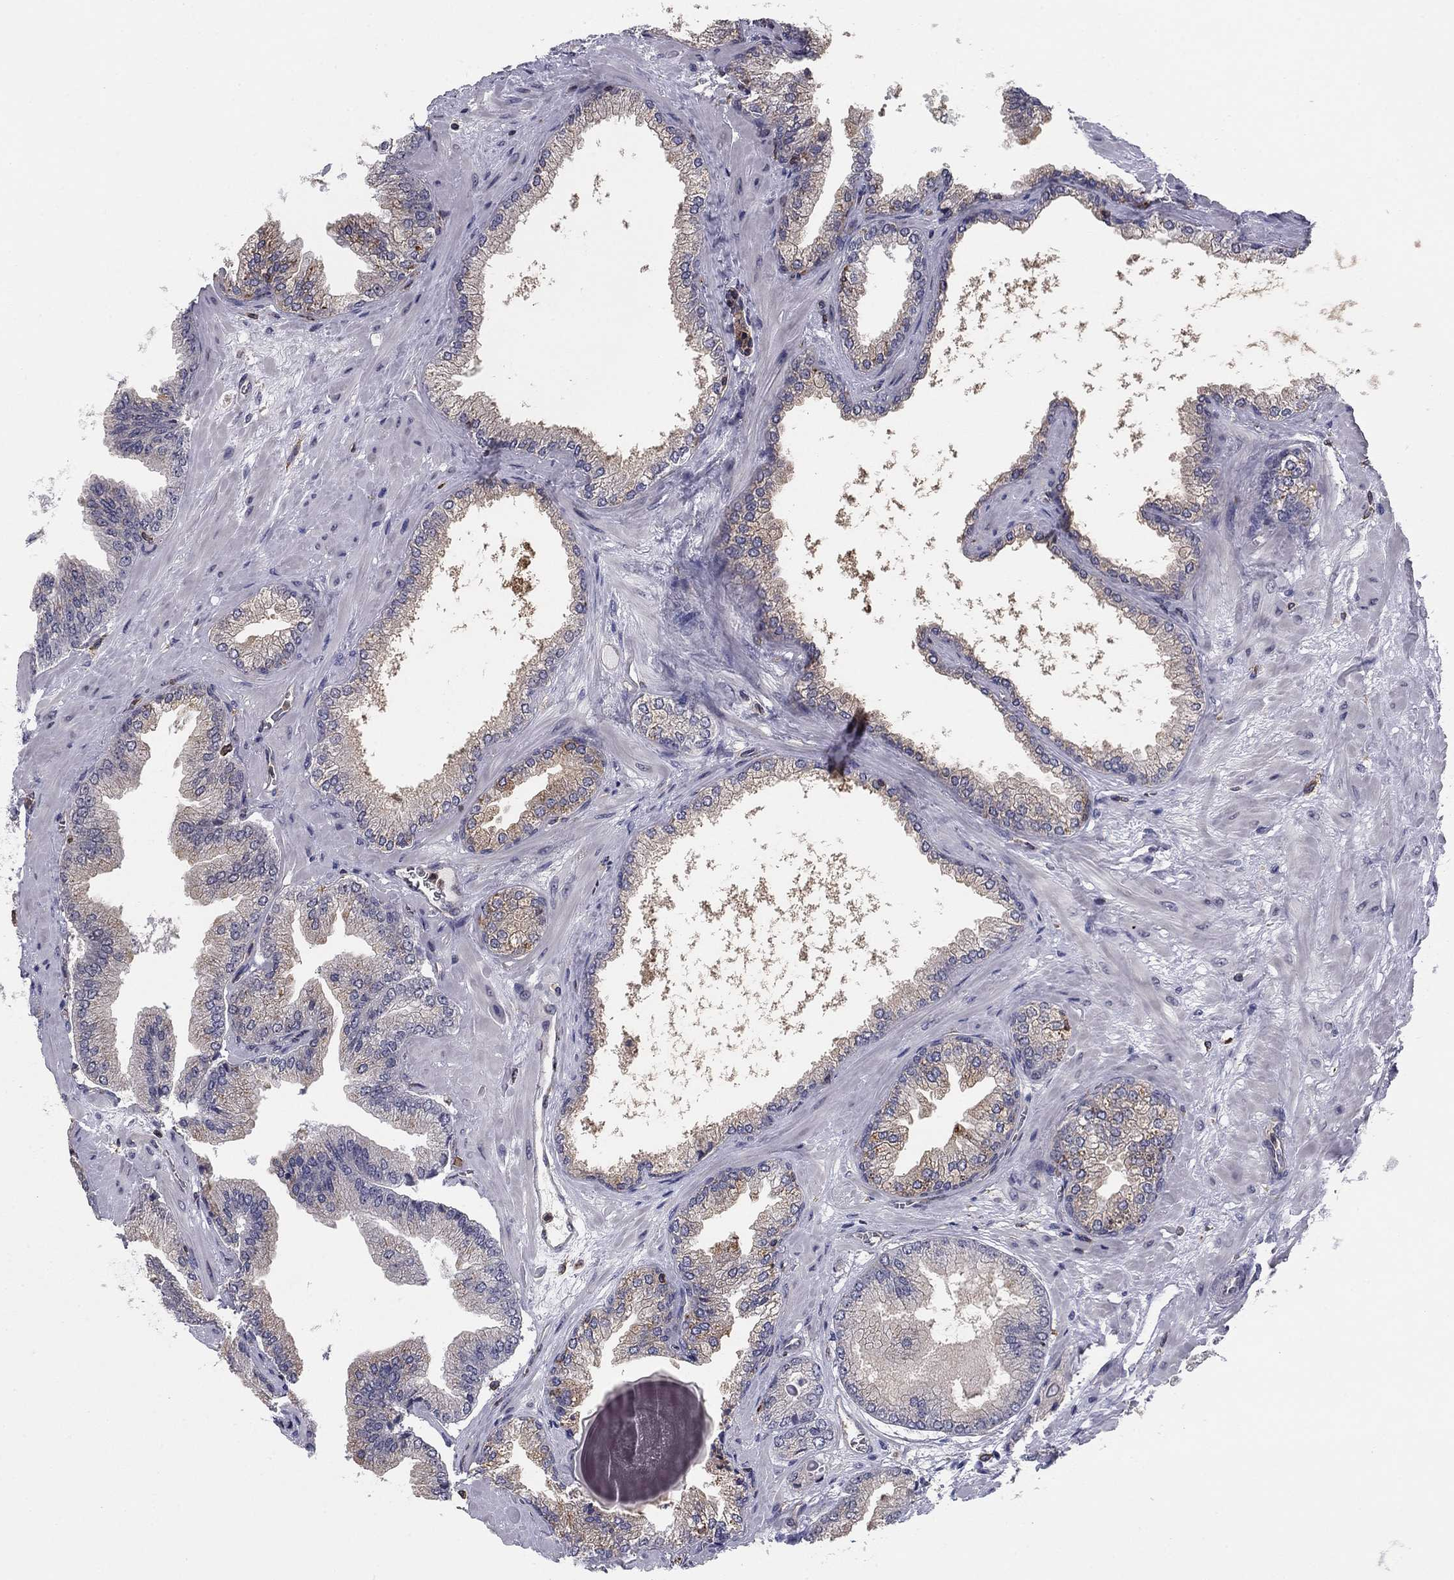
{"staining": {"intensity": "weak", "quantity": "<25%", "location": "cytoplasmic/membranous"}, "tissue": "prostate cancer", "cell_type": "Tumor cells", "image_type": "cancer", "snomed": [{"axis": "morphology", "description": "Adenocarcinoma, Low grade"}, {"axis": "topography", "description": "Prostate"}], "caption": "Tumor cells are negative for protein expression in human prostate cancer.", "gene": "PLCB2", "patient": {"sex": "male", "age": 72}}